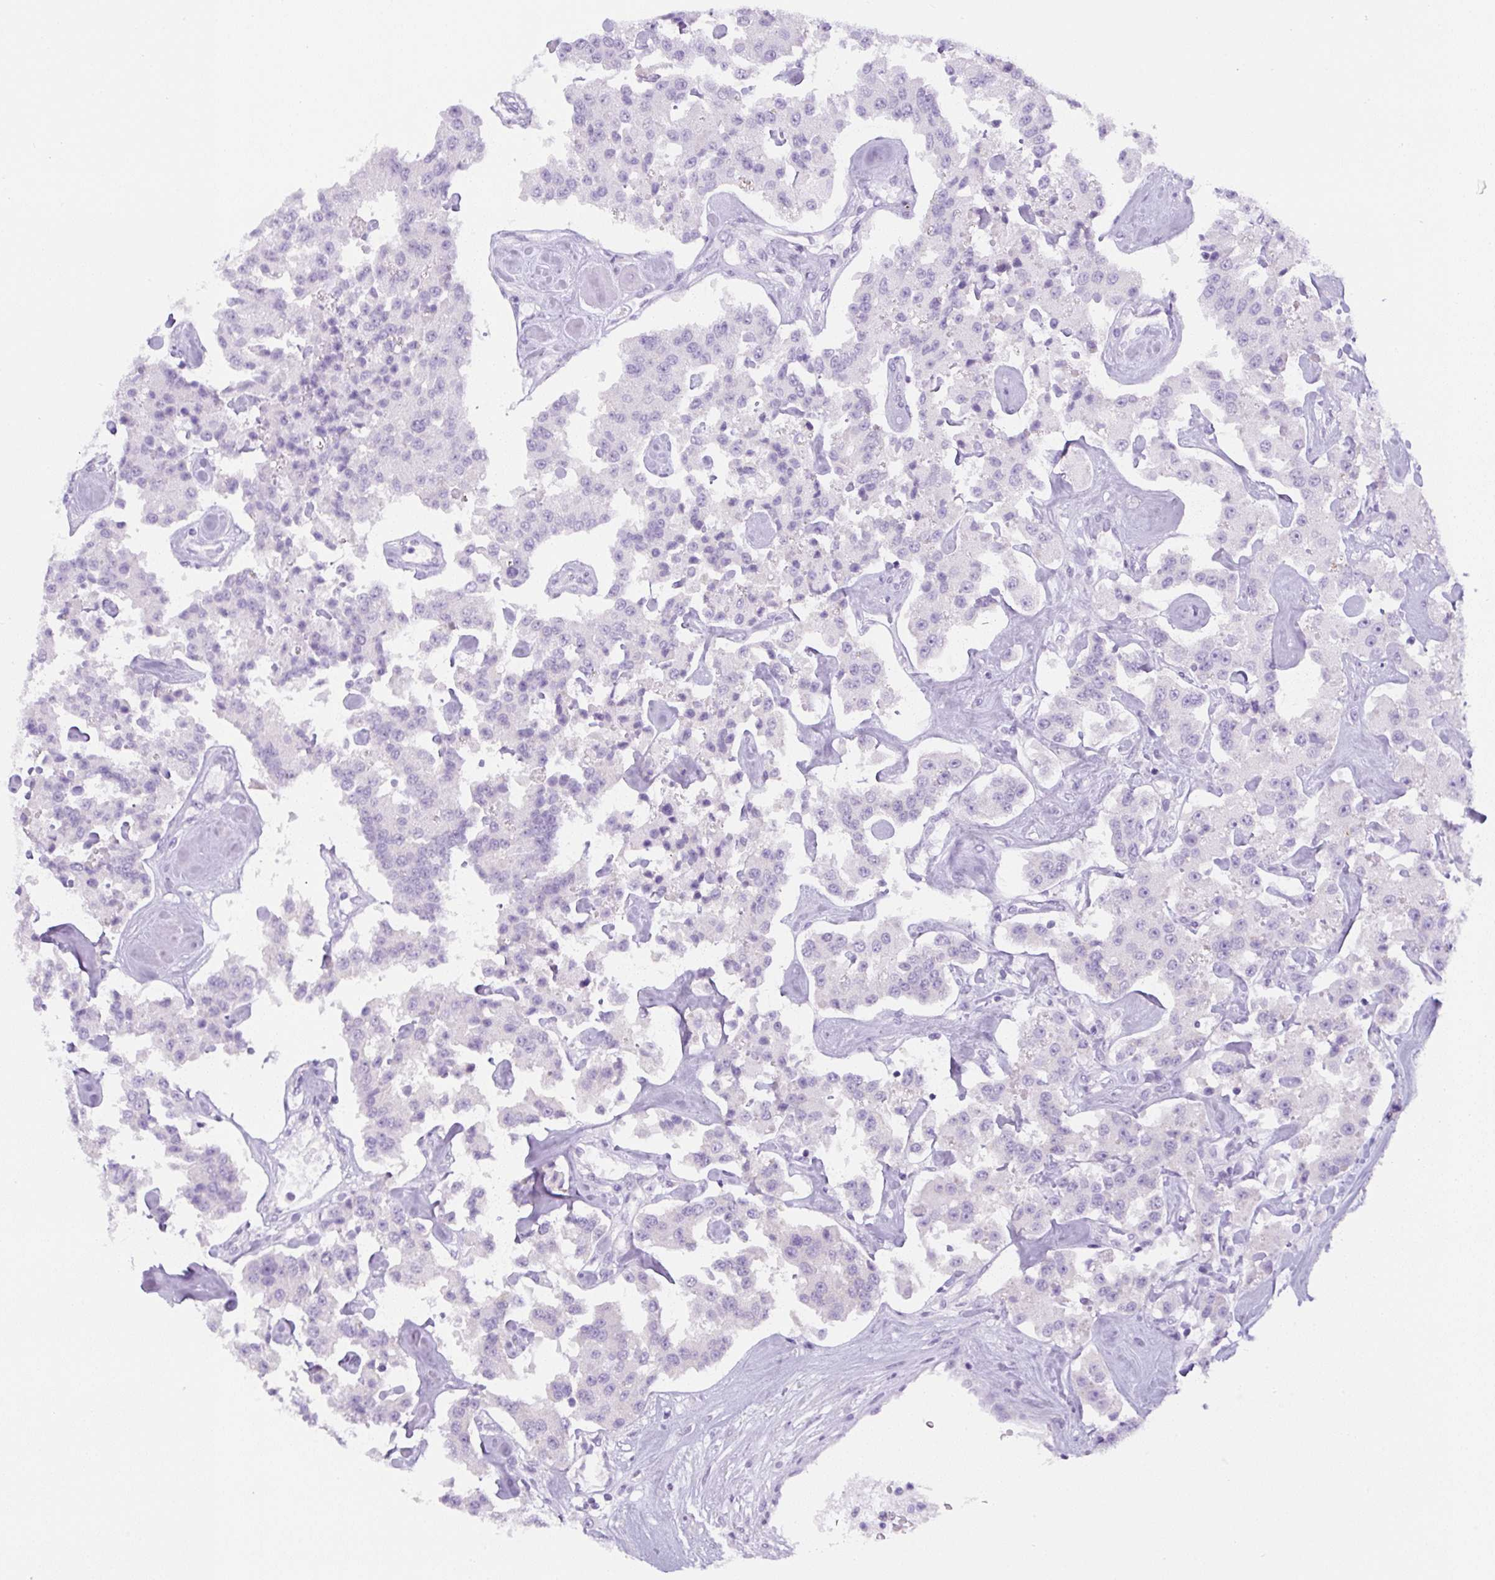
{"staining": {"intensity": "negative", "quantity": "none", "location": "none"}, "tissue": "carcinoid", "cell_type": "Tumor cells", "image_type": "cancer", "snomed": [{"axis": "morphology", "description": "Carcinoid, malignant, NOS"}, {"axis": "topography", "description": "Pancreas"}], "caption": "Immunohistochemistry photomicrograph of neoplastic tissue: human carcinoid stained with DAB shows no significant protein positivity in tumor cells.", "gene": "ADAMTS19", "patient": {"sex": "male", "age": 41}}